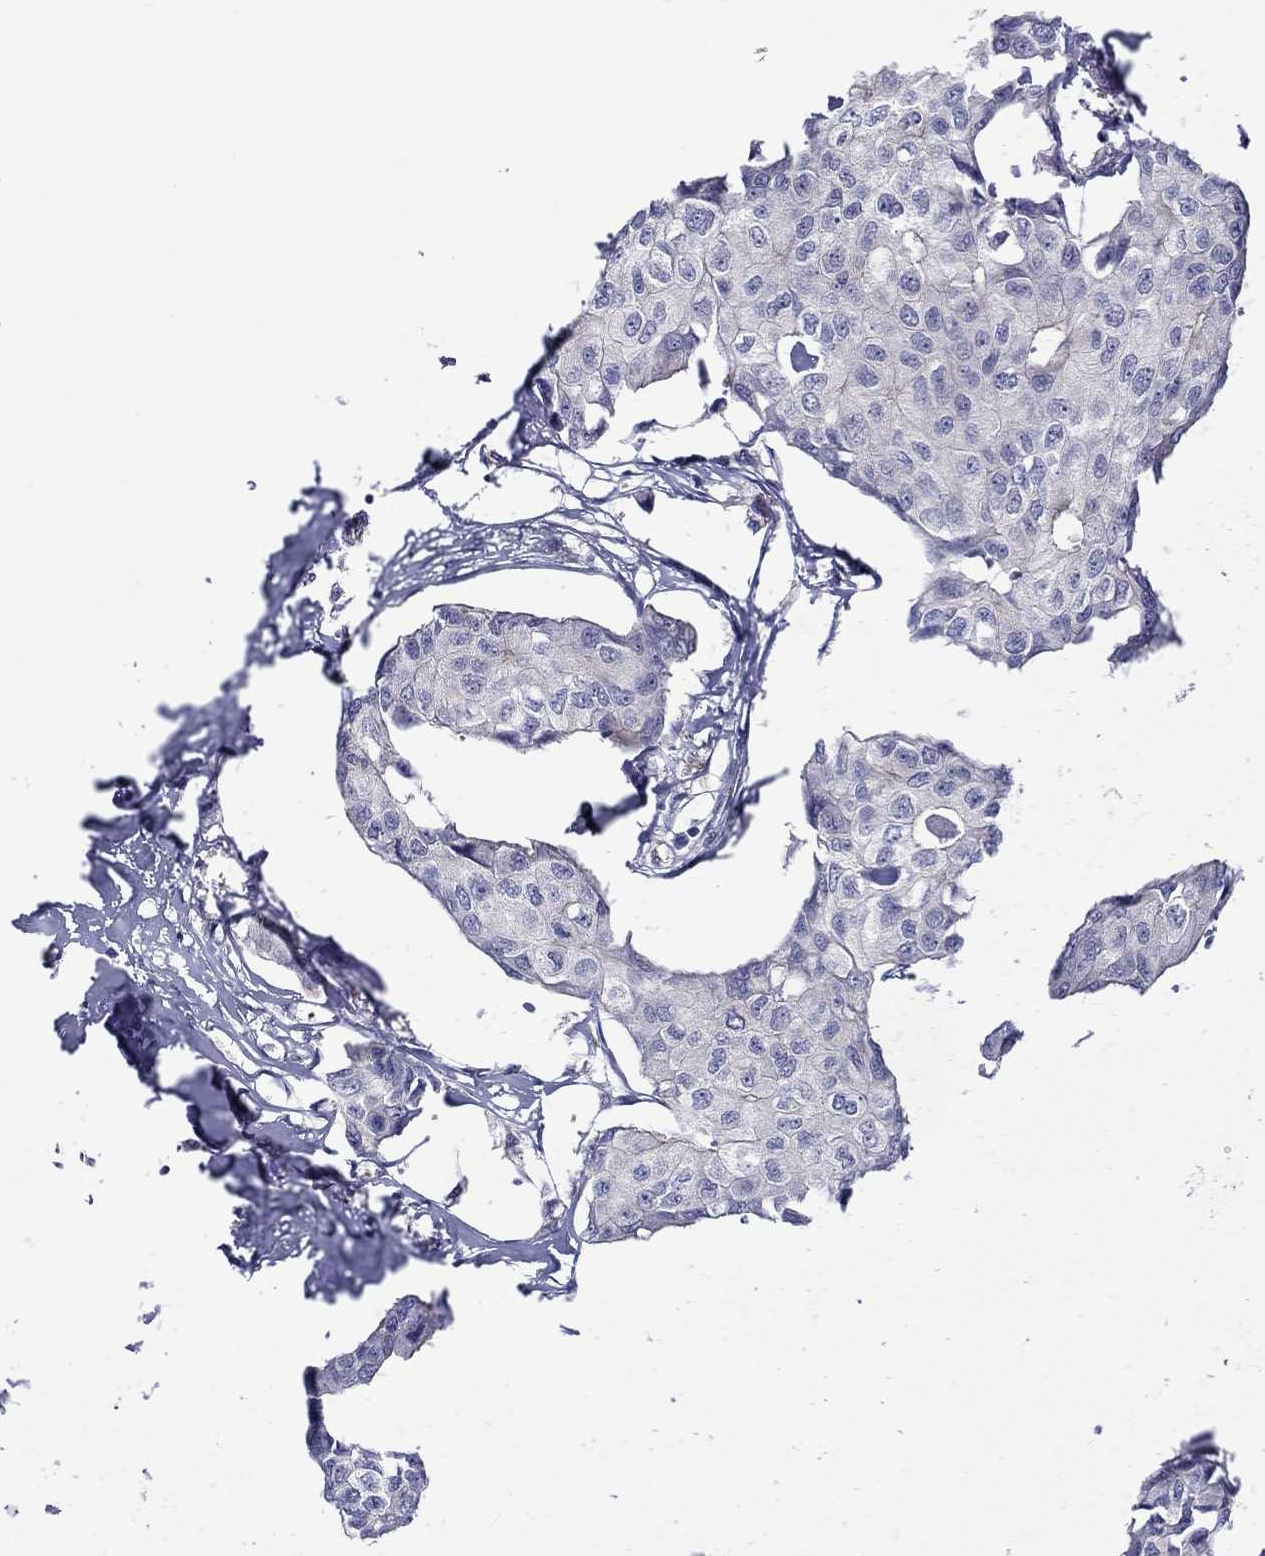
{"staining": {"intensity": "negative", "quantity": "none", "location": "none"}, "tissue": "breast cancer", "cell_type": "Tumor cells", "image_type": "cancer", "snomed": [{"axis": "morphology", "description": "Duct carcinoma"}, {"axis": "topography", "description": "Breast"}], "caption": "This is an IHC histopathology image of invasive ductal carcinoma (breast). There is no positivity in tumor cells.", "gene": "ABCG4", "patient": {"sex": "female", "age": 80}}